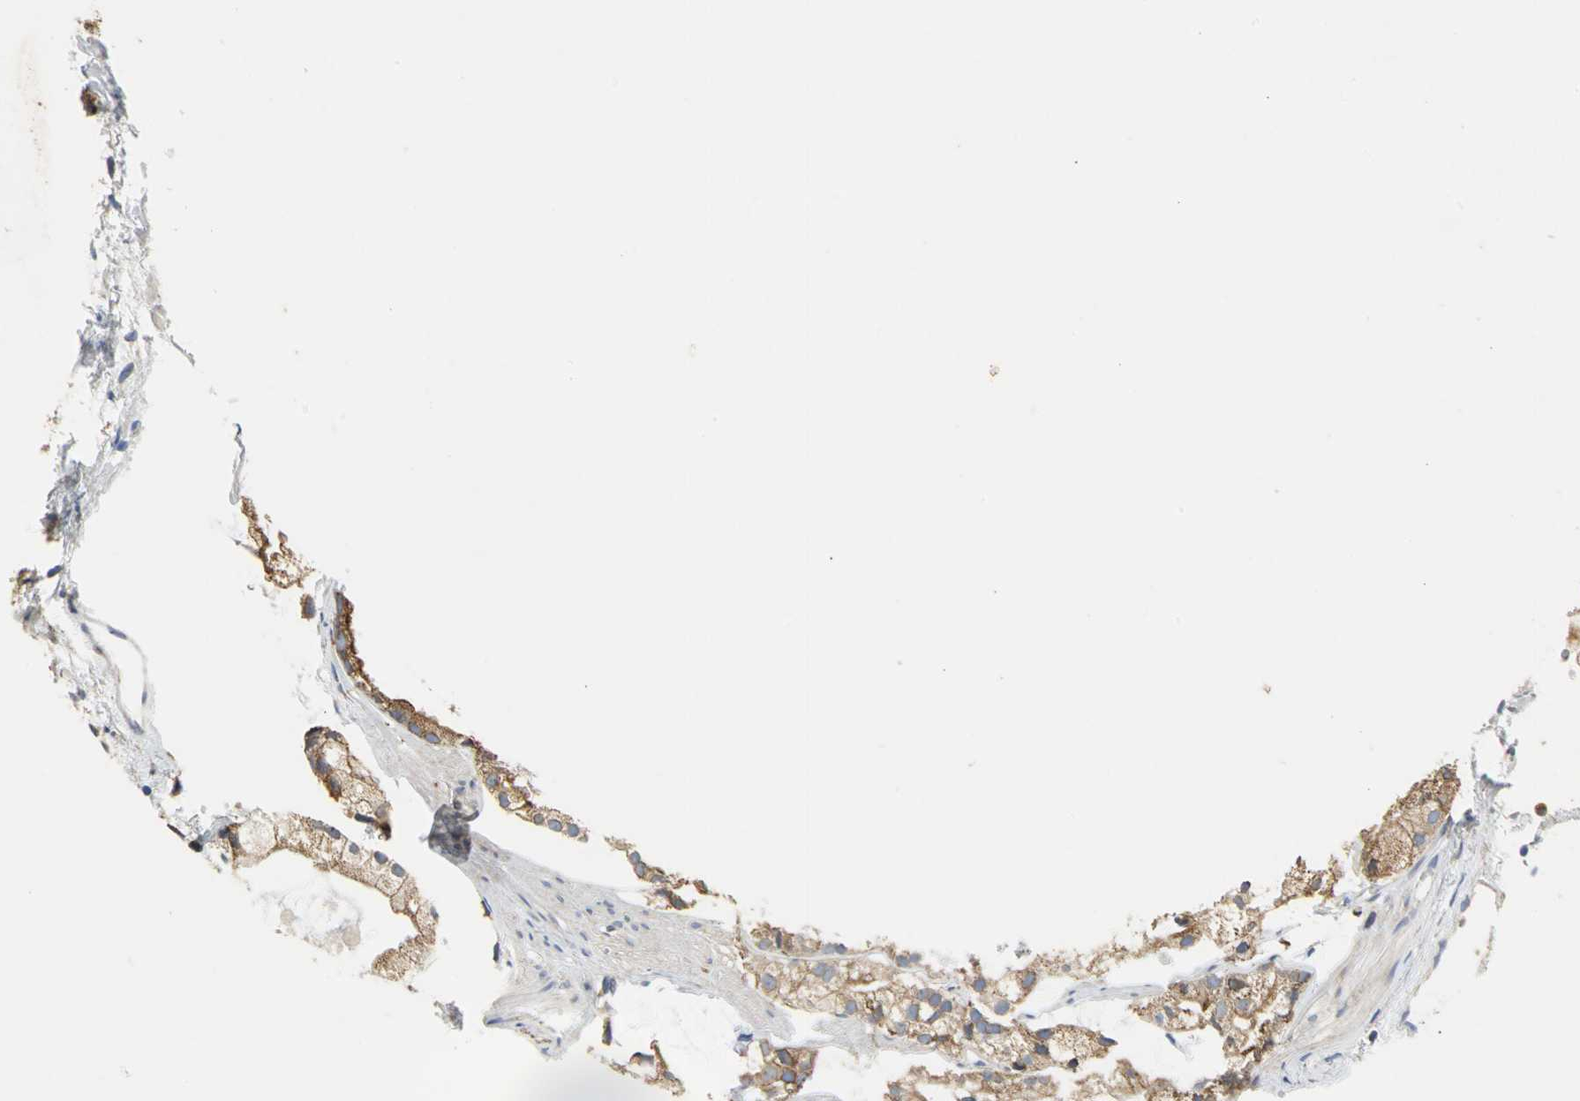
{"staining": {"intensity": "moderate", "quantity": ">75%", "location": "cytoplasmic/membranous"}, "tissue": "prostate cancer", "cell_type": "Tumor cells", "image_type": "cancer", "snomed": [{"axis": "morphology", "description": "Adenocarcinoma, High grade"}, {"axis": "topography", "description": "Prostate"}], "caption": "Immunohistochemical staining of human prostate adenocarcinoma (high-grade) demonstrates moderate cytoplasmic/membranous protein expression in about >75% of tumor cells.", "gene": "SDF2L1", "patient": {"sex": "male", "age": 85}}